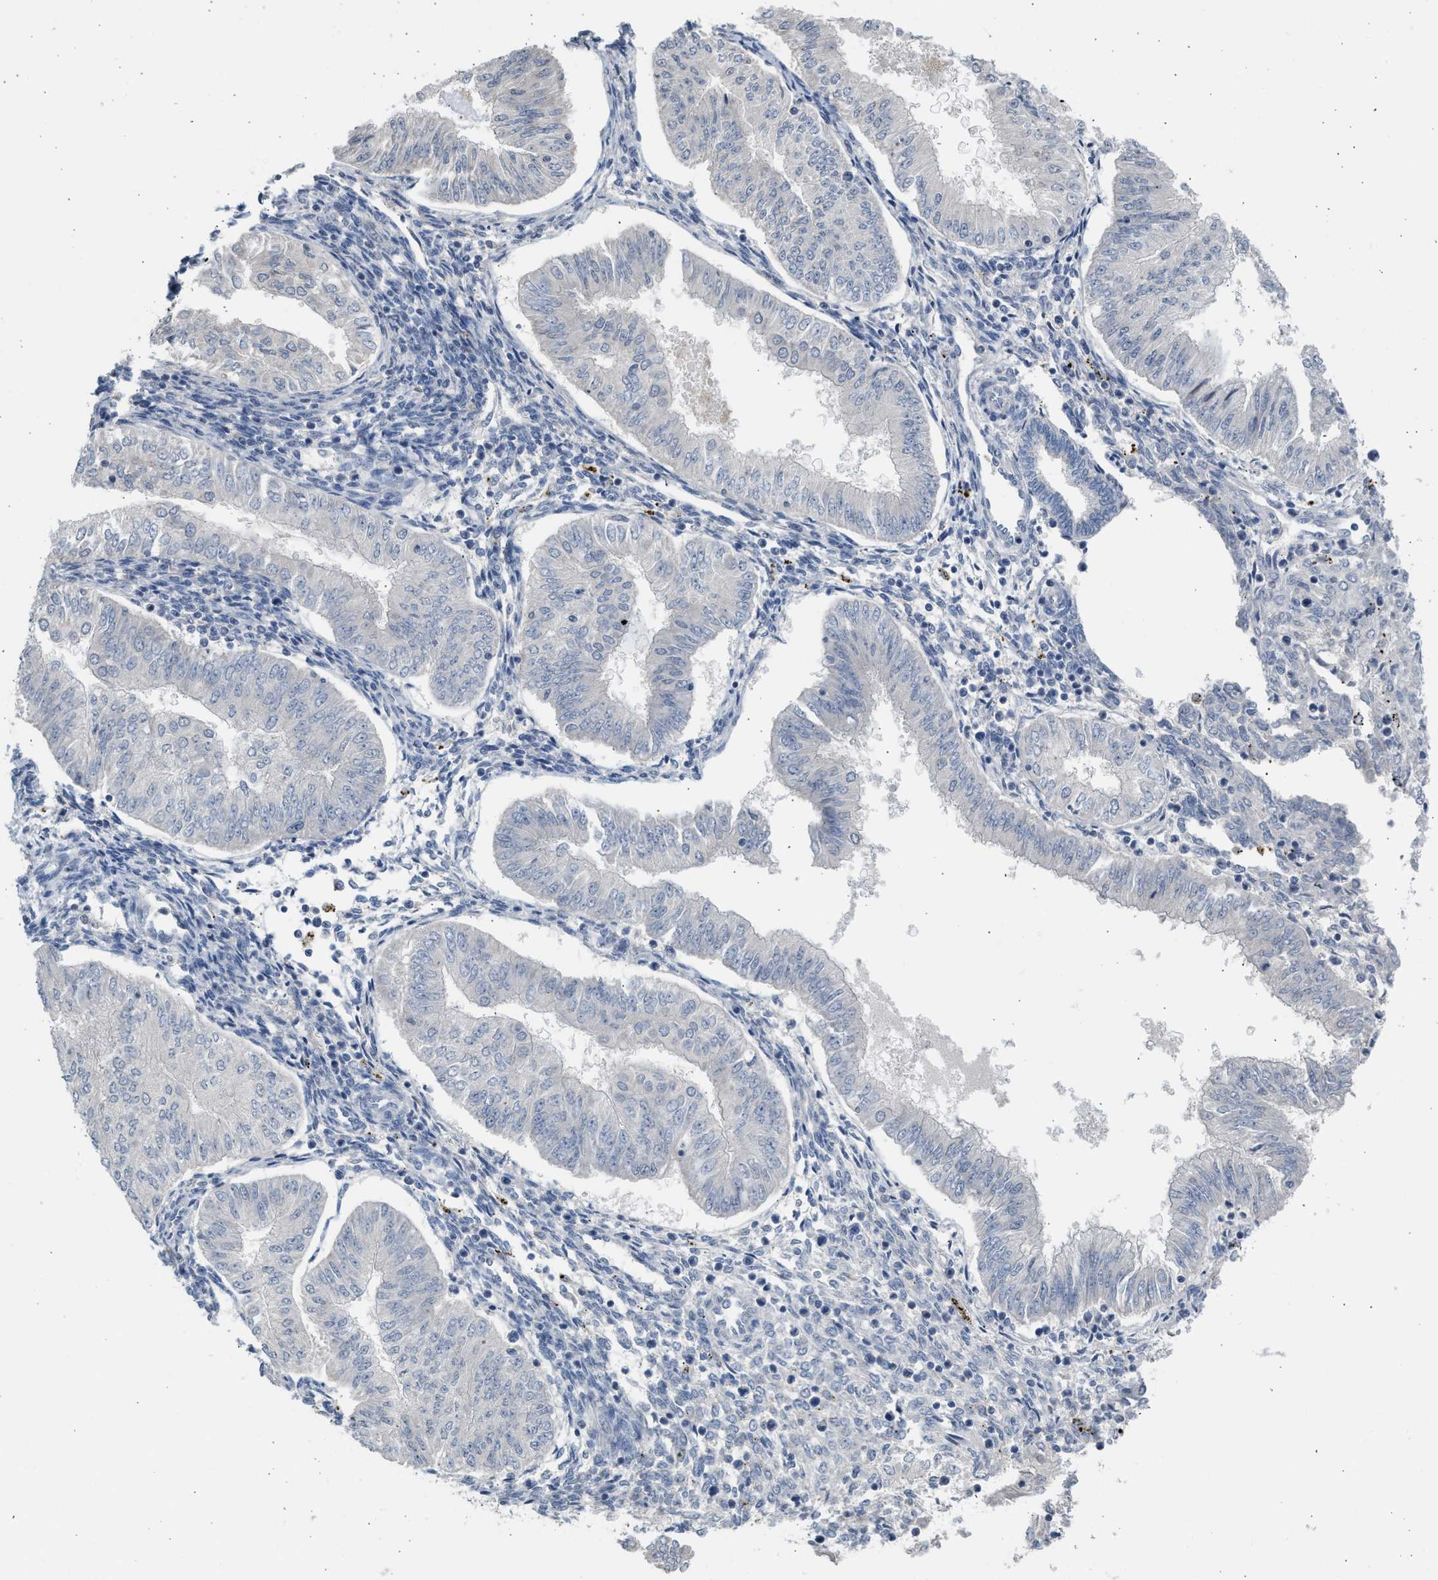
{"staining": {"intensity": "negative", "quantity": "none", "location": "none"}, "tissue": "endometrial cancer", "cell_type": "Tumor cells", "image_type": "cancer", "snomed": [{"axis": "morphology", "description": "Normal tissue, NOS"}, {"axis": "morphology", "description": "Adenocarcinoma, NOS"}, {"axis": "topography", "description": "Endometrium"}], "caption": "DAB (3,3'-diaminobenzidine) immunohistochemical staining of endometrial adenocarcinoma shows no significant positivity in tumor cells.", "gene": "SULT2A1", "patient": {"sex": "female", "age": 53}}